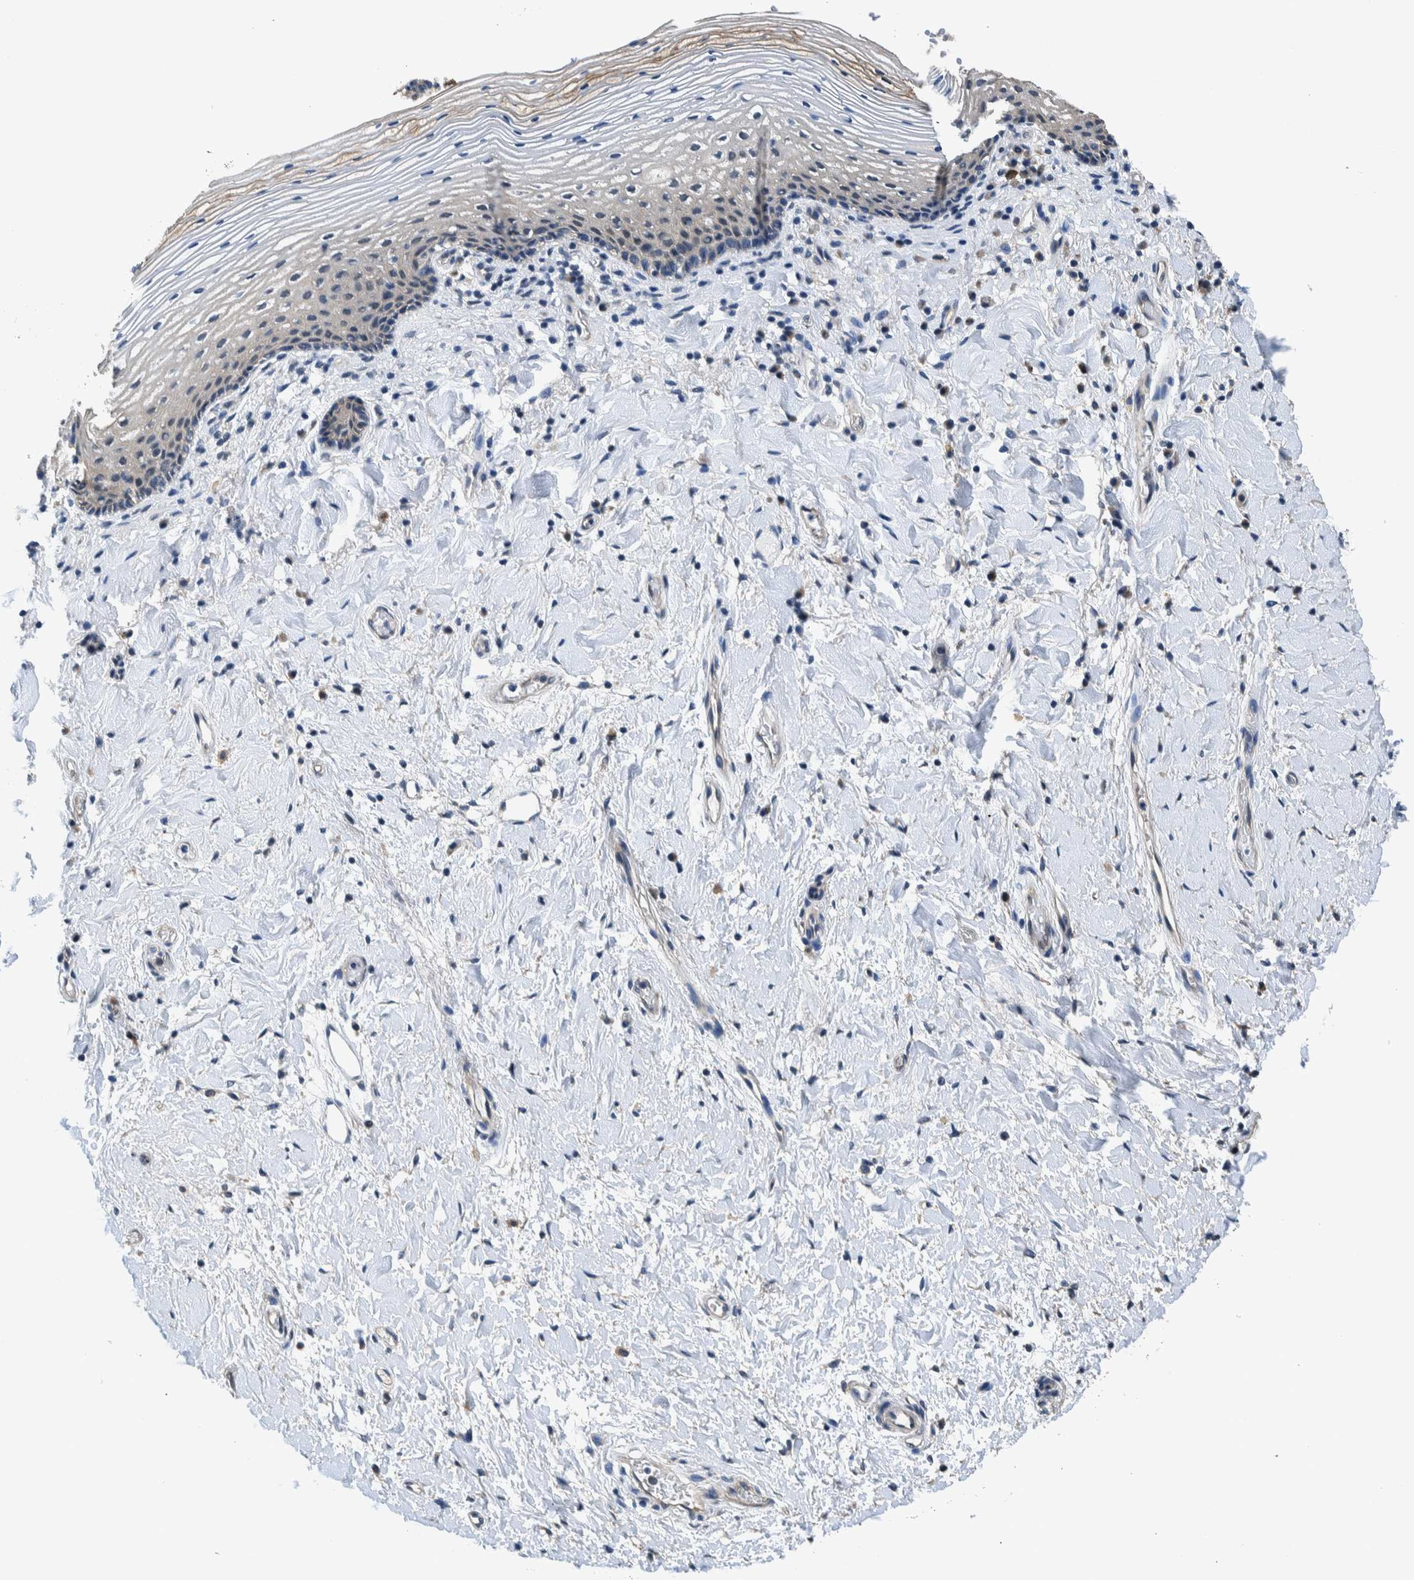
{"staining": {"intensity": "negative", "quantity": "none", "location": "none"}, "tissue": "vagina", "cell_type": "Squamous epithelial cells", "image_type": "normal", "snomed": [{"axis": "morphology", "description": "Normal tissue, NOS"}, {"axis": "topography", "description": "Vagina"}], "caption": "A micrograph of vagina stained for a protein exhibits no brown staining in squamous epithelial cells. (DAB (3,3'-diaminobenzidine) immunohistochemistry (IHC), high magnification).", "gene": "NIBAN2", "patient": {"sex": "female", "age": 60}}